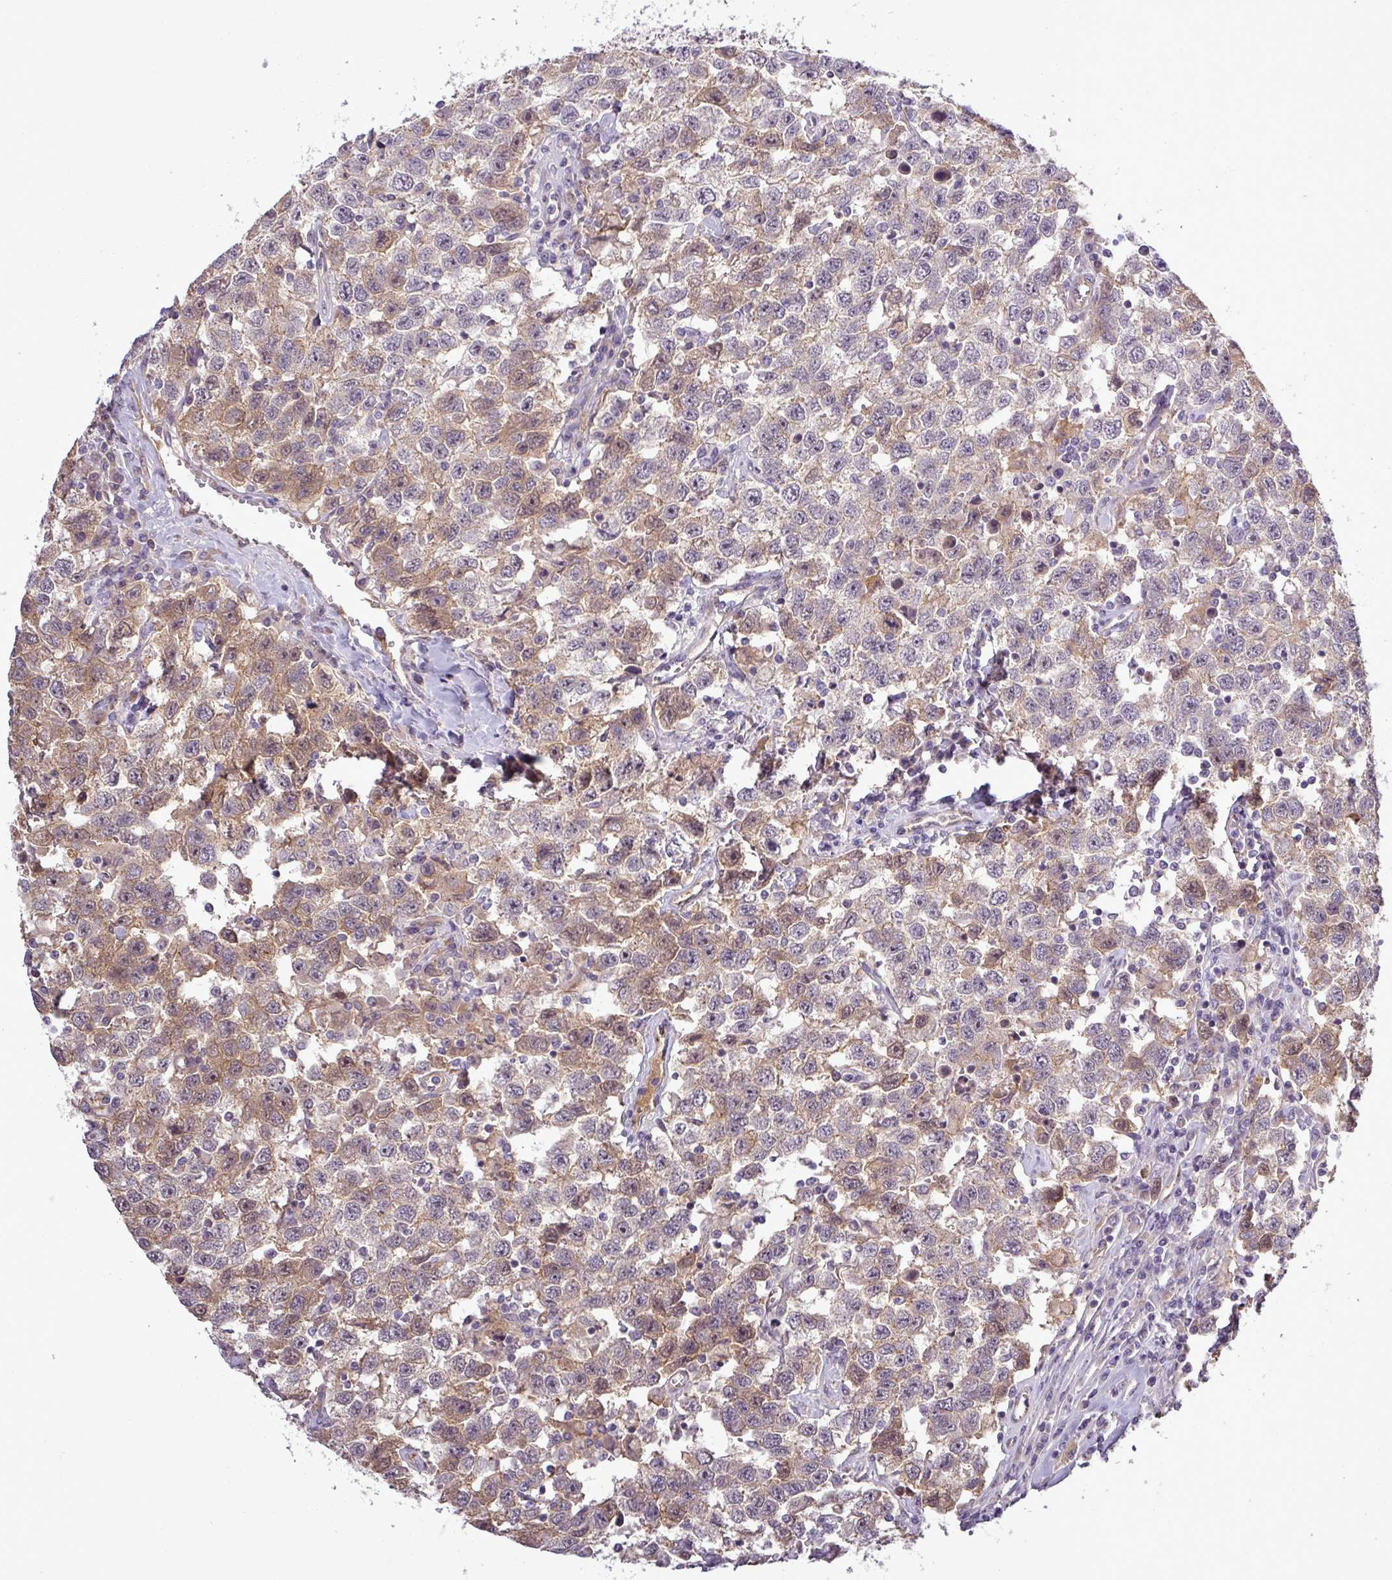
{"staining": {"intensity": "weak", "quantity": "25%-75%", "location": "cytoplasmic/membranous,nuclear"}, "tissue": "testis cancer", "cell_type": "Tumor cells", "image_type": "cancer", "snomed": [{"axis": "morphology", "description": "Seminoma, NOS"}, {"axis": "topography", "description": "Testis"}], "caption": "Protein staining exhibits weak cytoplasmic/membranous and nuclear expression in about 25%-75% of tumor cells in testis seminoma. The staining is performed using DAB (3,3'-diaminobenzidine) brown chromogen to label protein expression. The nuclei are counter-stained blue using hematoxylin.", "gene": "PCDH1", "patient": {"sex": "male", "age": 41}}